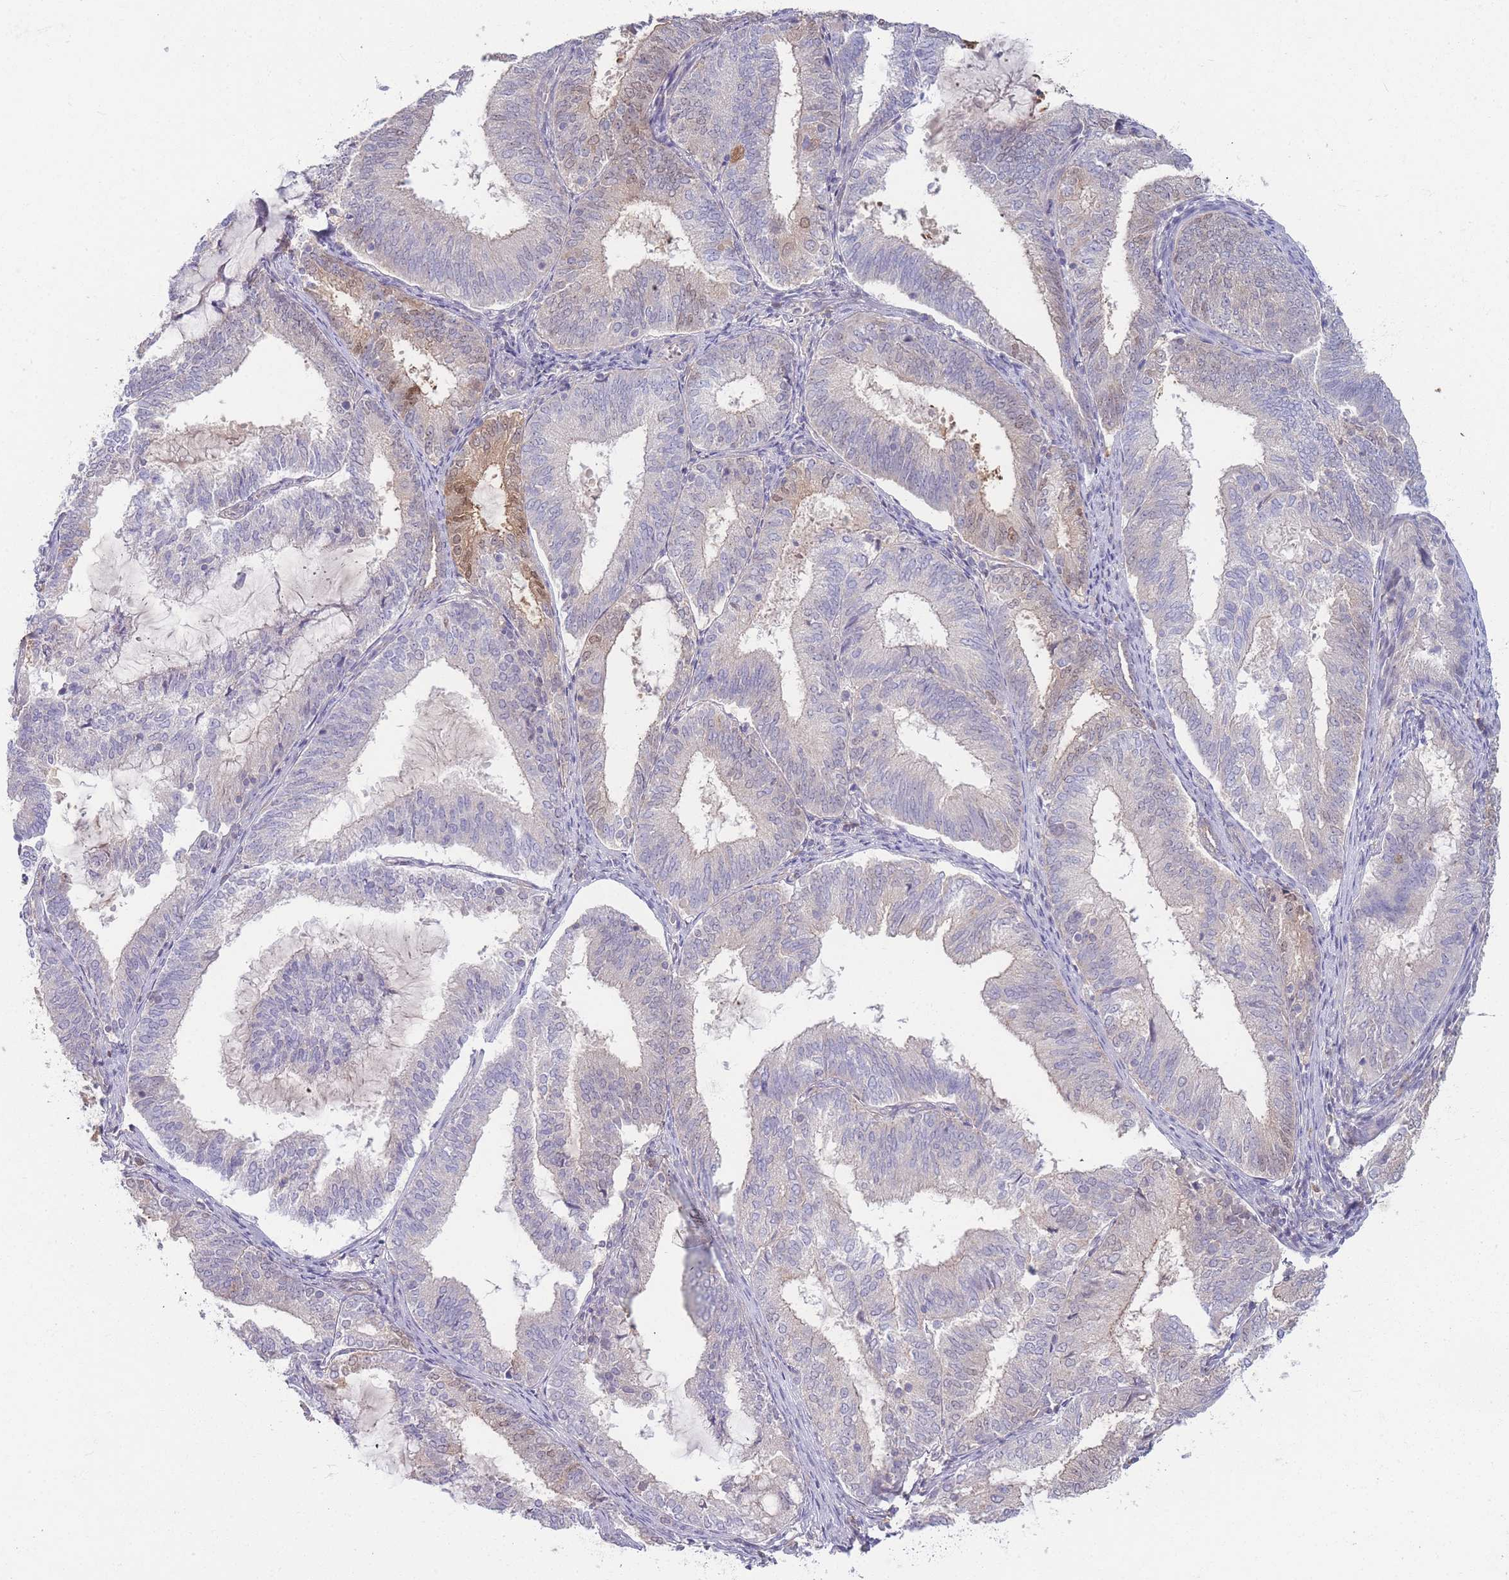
{"staining": {"intensity": "moderate", "quantity": "<25%", "location": "cytoplasmic/membranous,nuclear"}, "tissue": "endometrial cancer", "cell_type": "Tumor cells", "image_type": "cancer", "snomed": [{"axis": "morphology", "description": "Adenocarcinoma, NOS"}, {"axis": "topography", "description": "Endometrium"}], "caption": "A micrograph of human endometrial cancer (adenocarcinoma) stained for a protein demonstrates moderate cytoplasmic/membranous and nuclear brown staining in tumor cells.", "gene": "SPHKAP", "patient": {"sex": "female", "age": 81}}